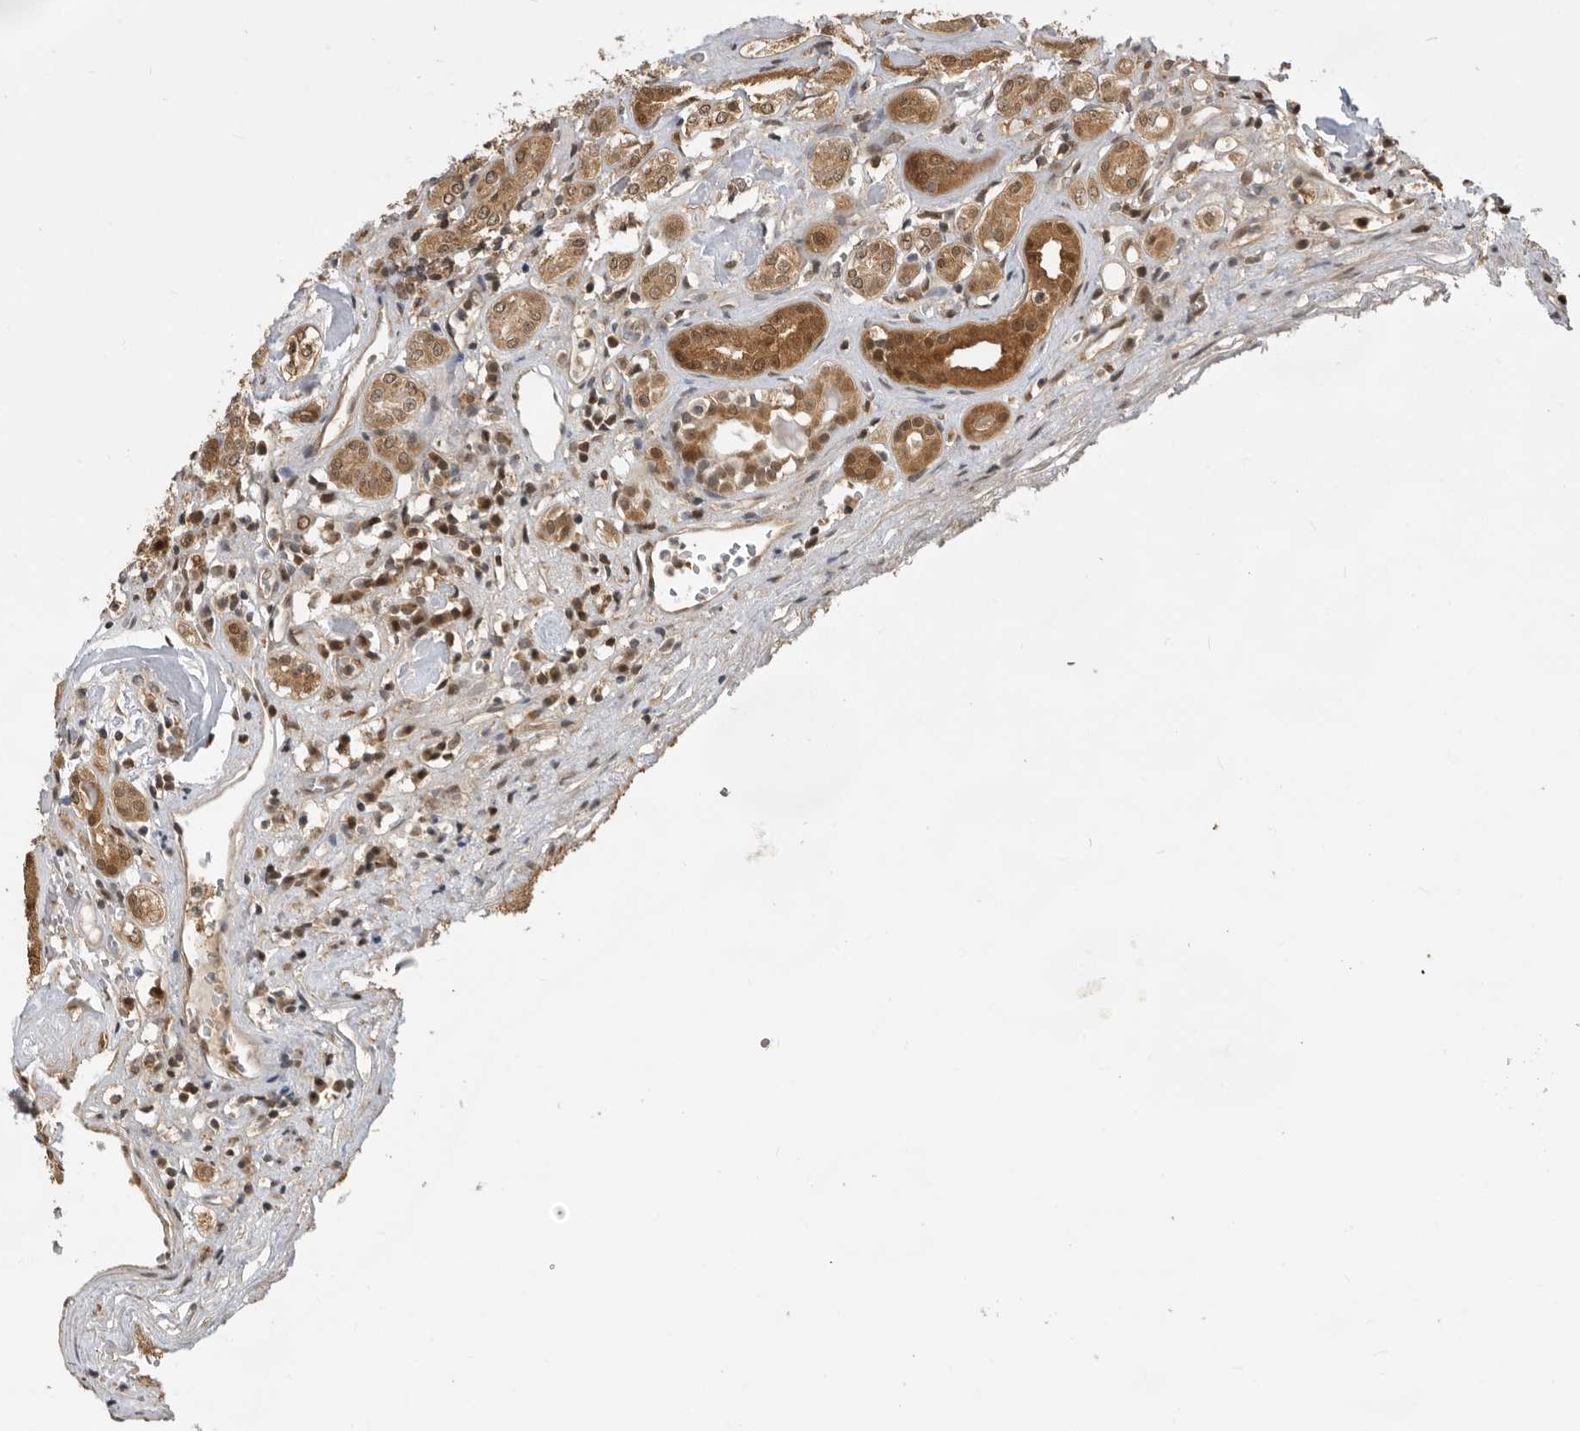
{"staining": {"intensity": "strong", "quantity": "25%-75%", "location": "cytoplasmic/membranous,nuclear"}, "tissue": "kidney", "cell_type": "Cells in glomeruli", "image_type": "normal", "snomed": [{"axis": "morphology", "description": "Normal tissue, NOS"}, {"axis": "topography", "description": "Kidney"}], "caption": "Brown immunohistochemical staining in benign human kidney shows strong cytoplasmic/membranous,nuclear staining in about 25%-75% of cells in glomeruli. The staining was performed using DAB, with brown indicating positive protein expression. Nuclei are stained blue with hematoxylin.", "gene": "ADPRS", "patient": {"sex": "female", "age": 56}}